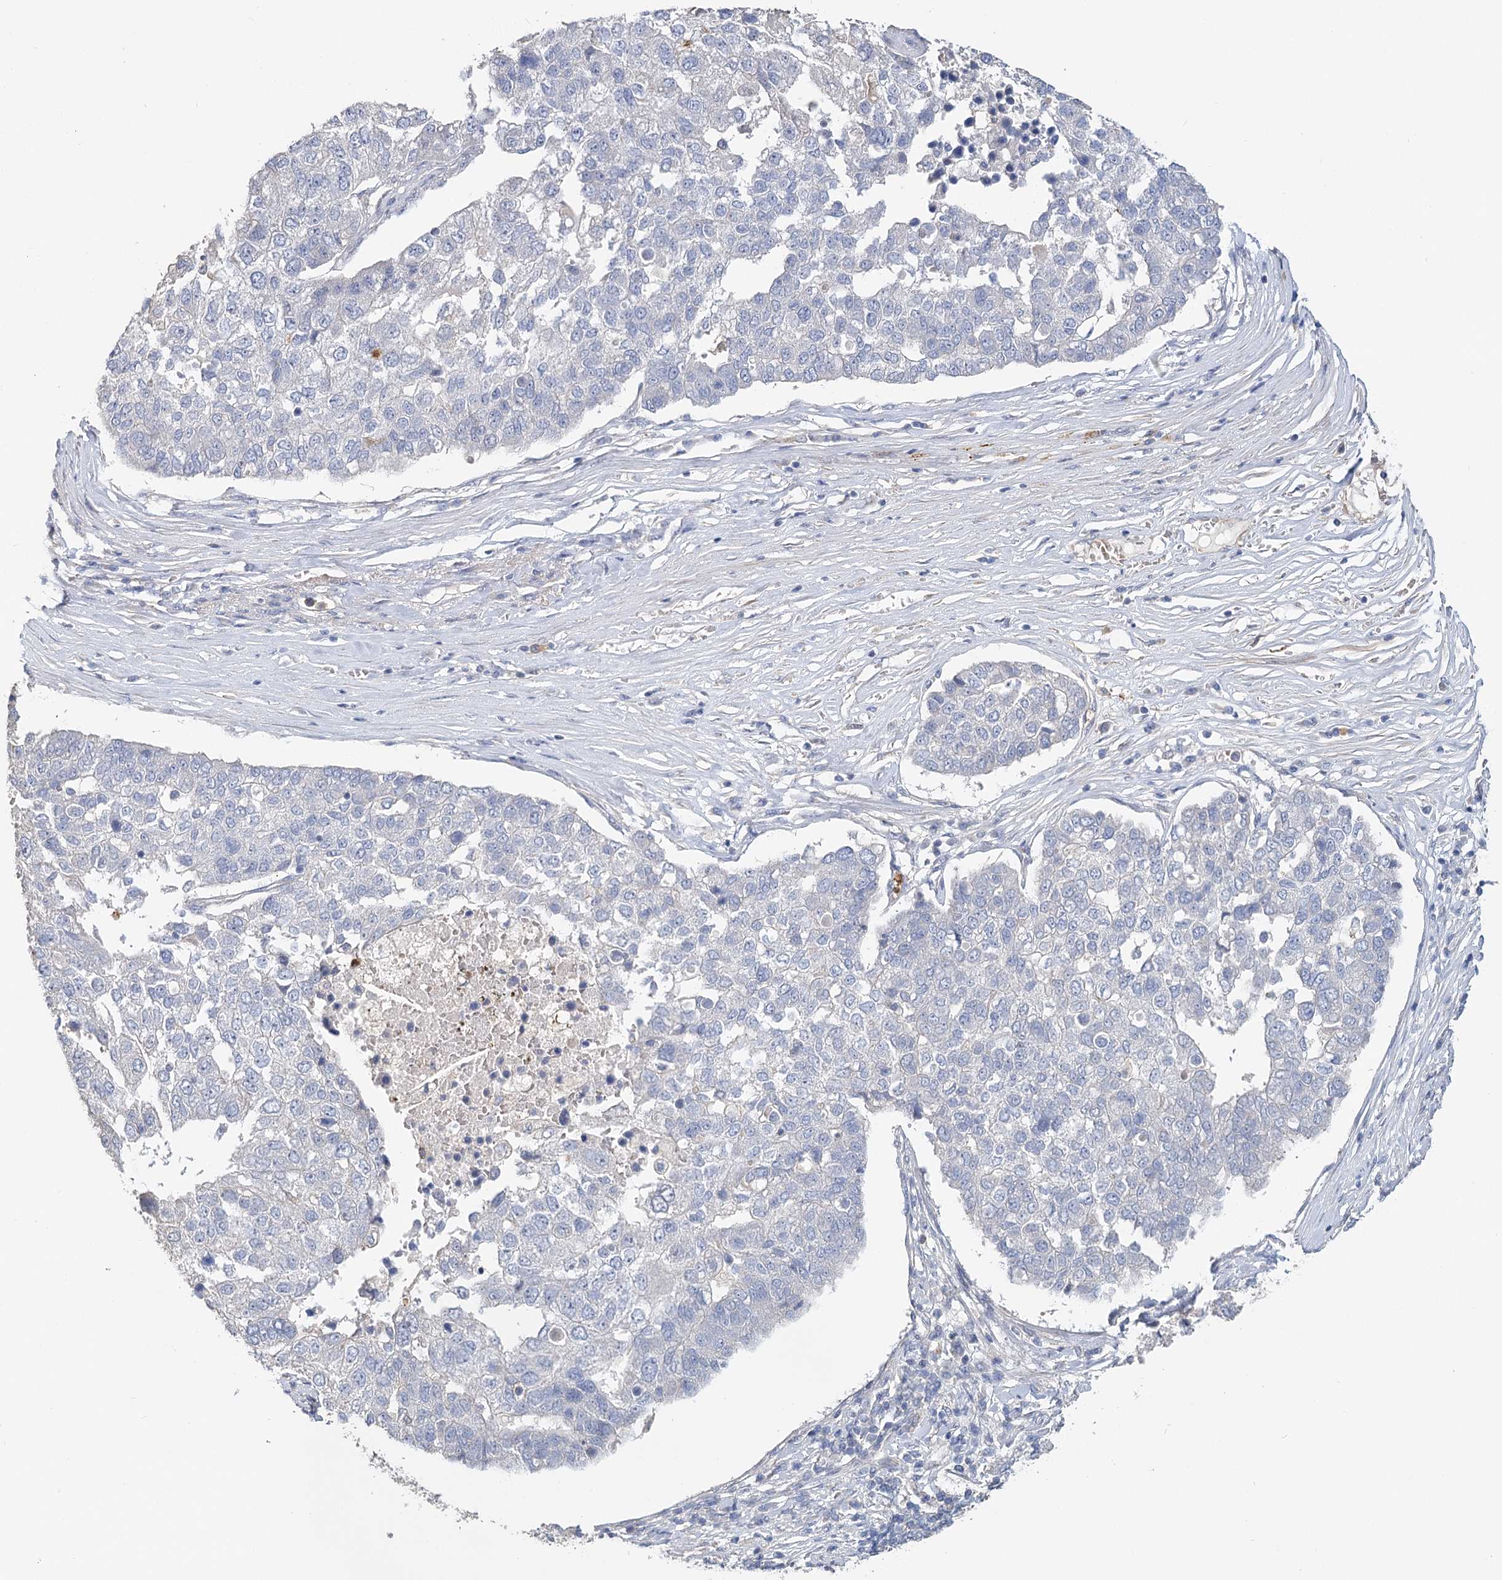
{"staining": {"intensity": "negative", "quantity": "none", "location": "none"}, "tissue": "pancreatic cancer", "cell_type": "Tumor cells", "image_type": "cancer", "snomed": [{"axis": "morphology", "description": "Adenocarcinoma, NOS"}, {"axis": "topography", "description": "Pancreas"}], "caption": "Pancreatic cancer (adenocarcinoma) was stained to show a protein in brown. There is no significant positivity in tumor cells. (DAB (3,3'-diaminobenzidine) immunohistochemistry (IHC) with hematoxylin counter stain).", "gene": "EPB41L5", "patient": {"sex": "female", "age": 61}}